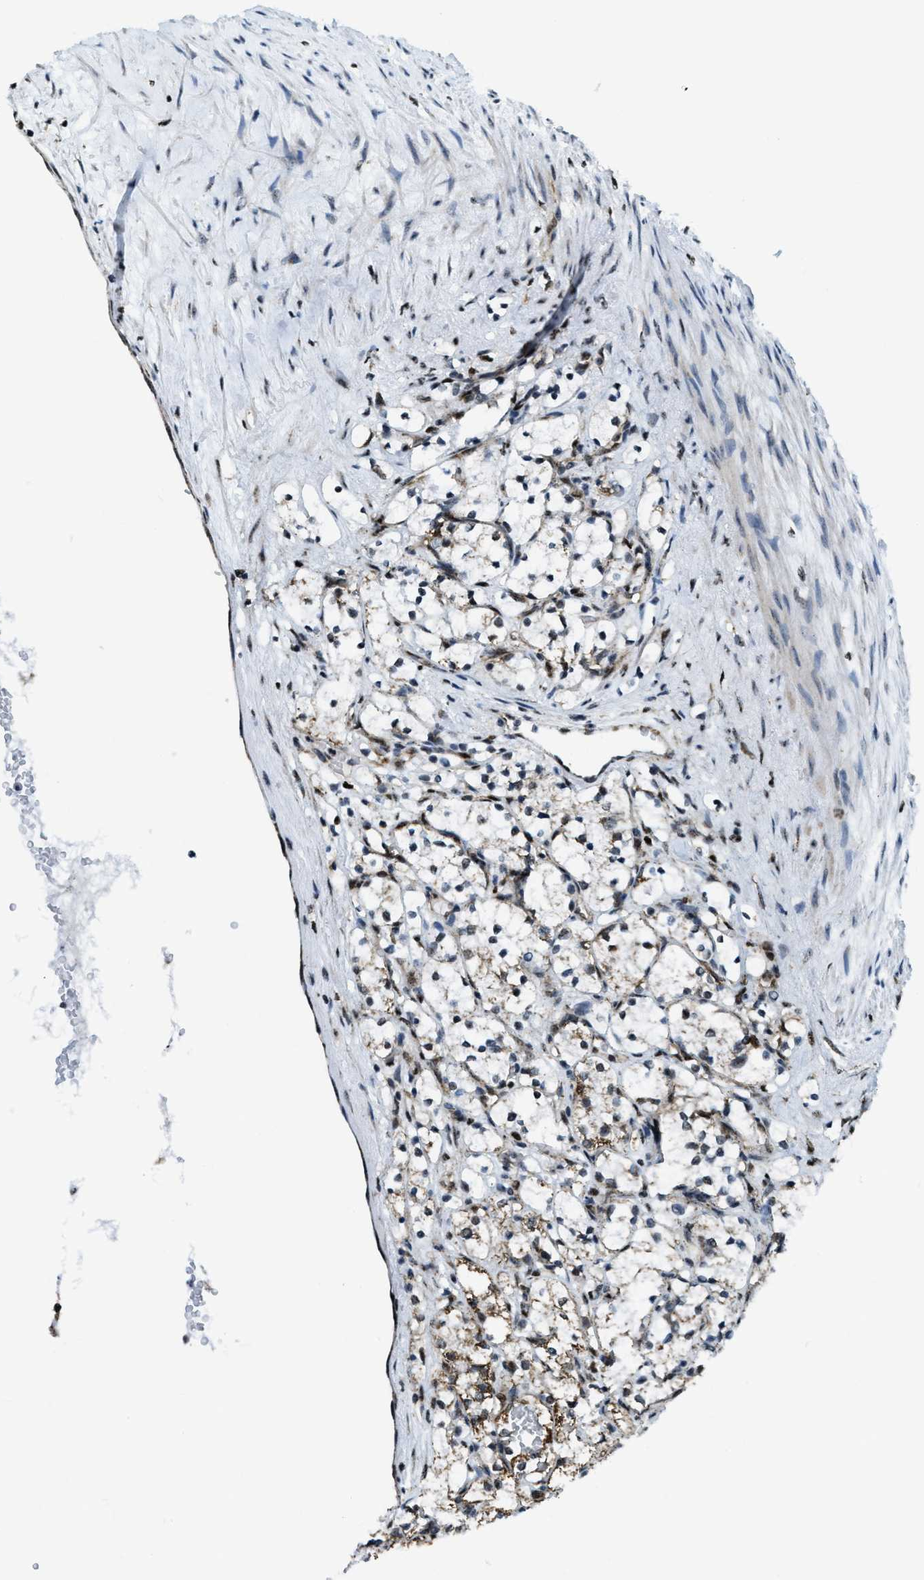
{"staining": {"intensity": "moderate", "quantity": "25%-75%", "location": "cytoplasmic/membranous,nuclear"}, "tissue": "renal cancer", "cell_type": "Tumor cells", "image_type": "cancer", "snomed": [{"axis": "morphology", "description": "Adenocarcinoma, NOS"}, {"axis": "topography", "description": "Kidney"}], "caption": "About 25%-75% of tumor cells in renal adenocarcinoma exhibit moderate cytoplasmic/membranous and nuclear protein positivity as visualized by brown immunohistochemical staining.", "gene": "SP100", "patient": {"sex": "female", "age": 69}}